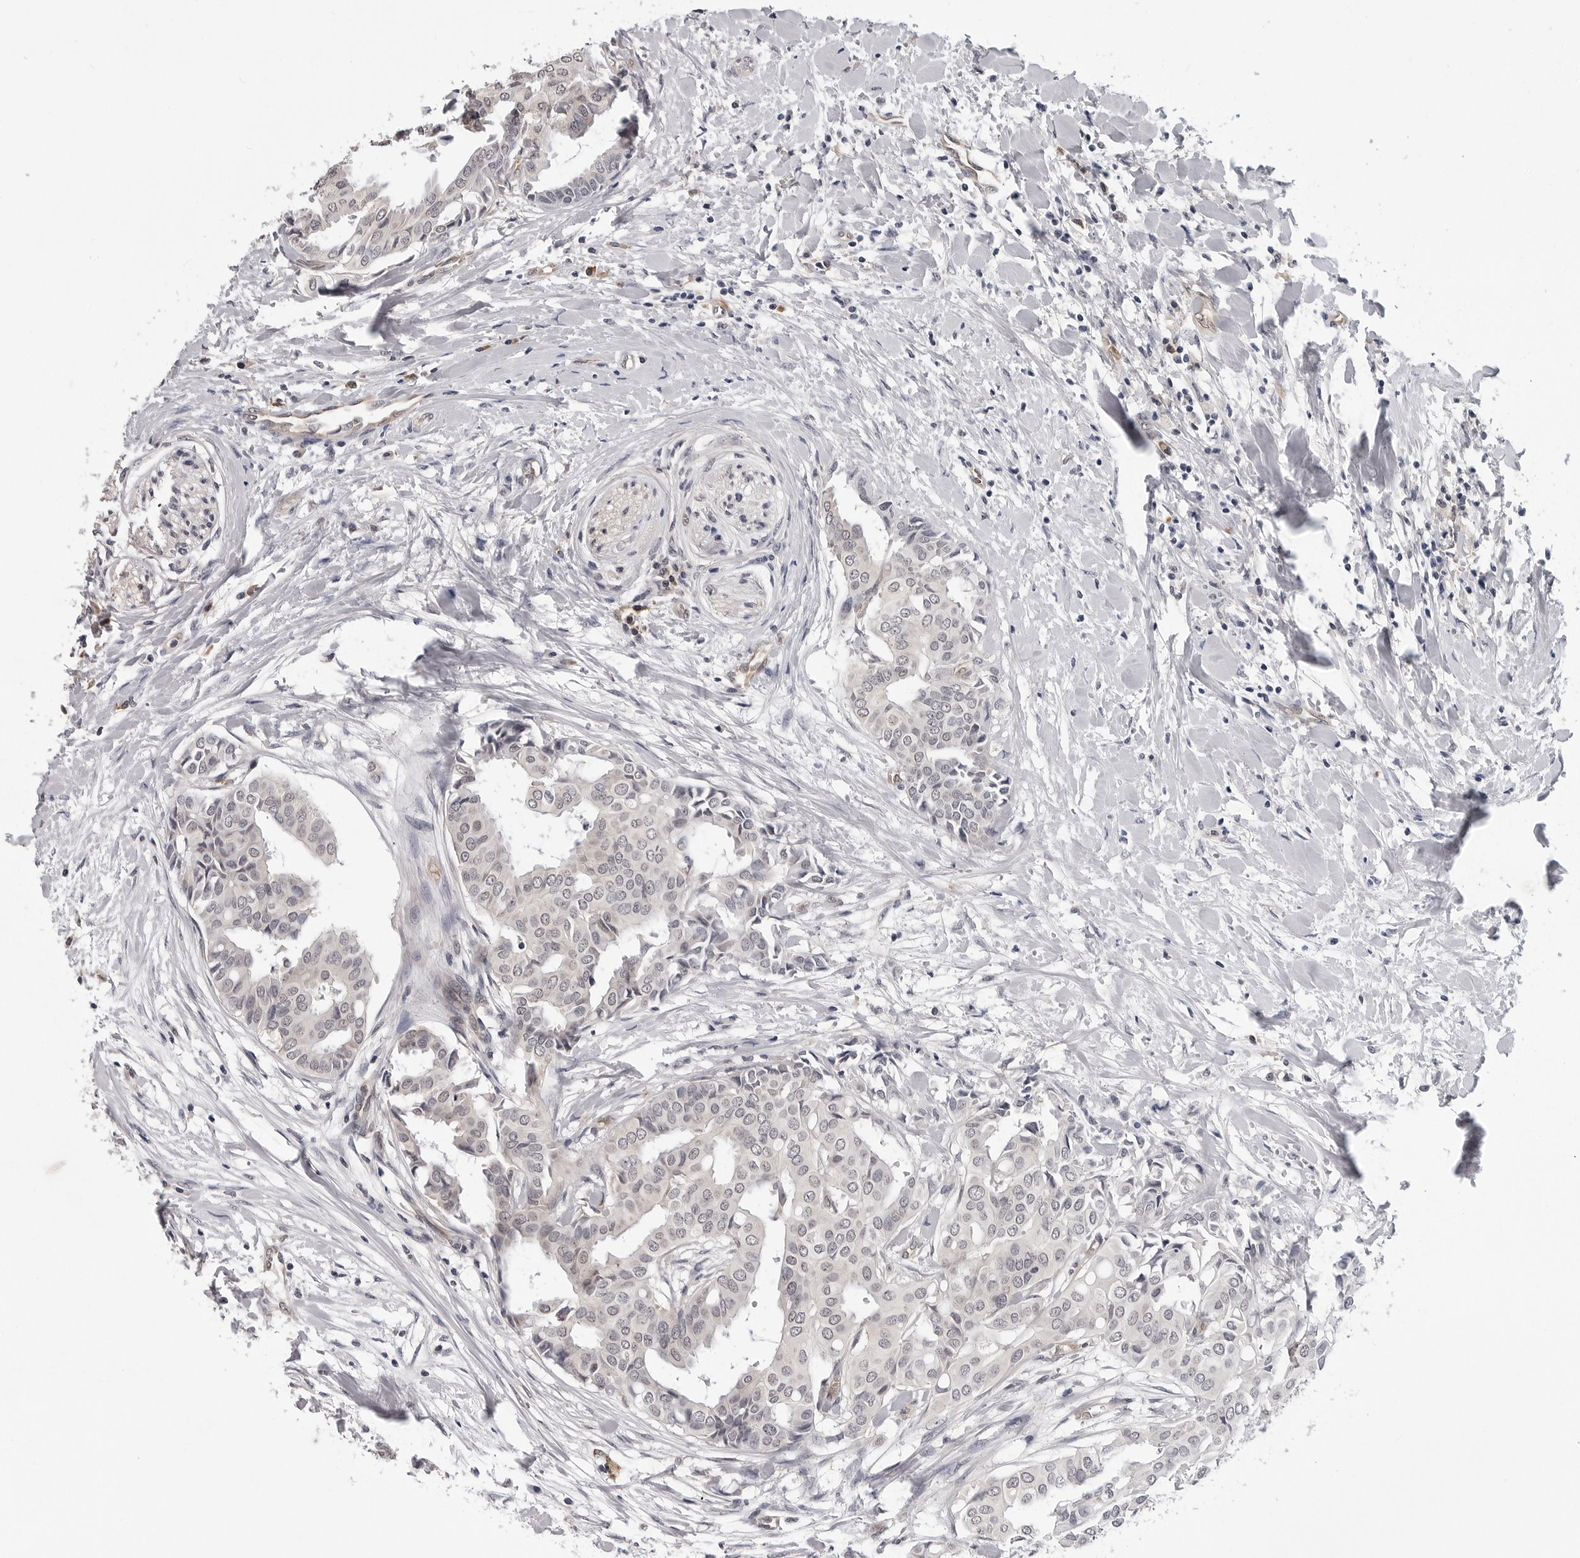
{"staining": {"intensity": "negative", "quantity": "none", "location": "none"}, "tissue": "head and neck cancer", "cell_type": "Tumor cells", "image_type": "cancer", "snomed": [{"axis": "morphology", "description": "Adenocarcinoma, NOS"}, {"axis": "topography", "description": "Salivary gland"}, {"axis": "topography", "description": "Head-Neck"}], "caption": "Human head and neck cancer (adenocarcinoma) stained for a protein using immunohistochemistry exhibits no expression in tumor cells.", "gene": "TRMT13", "patient": {"sex": "female", "age": 59}}